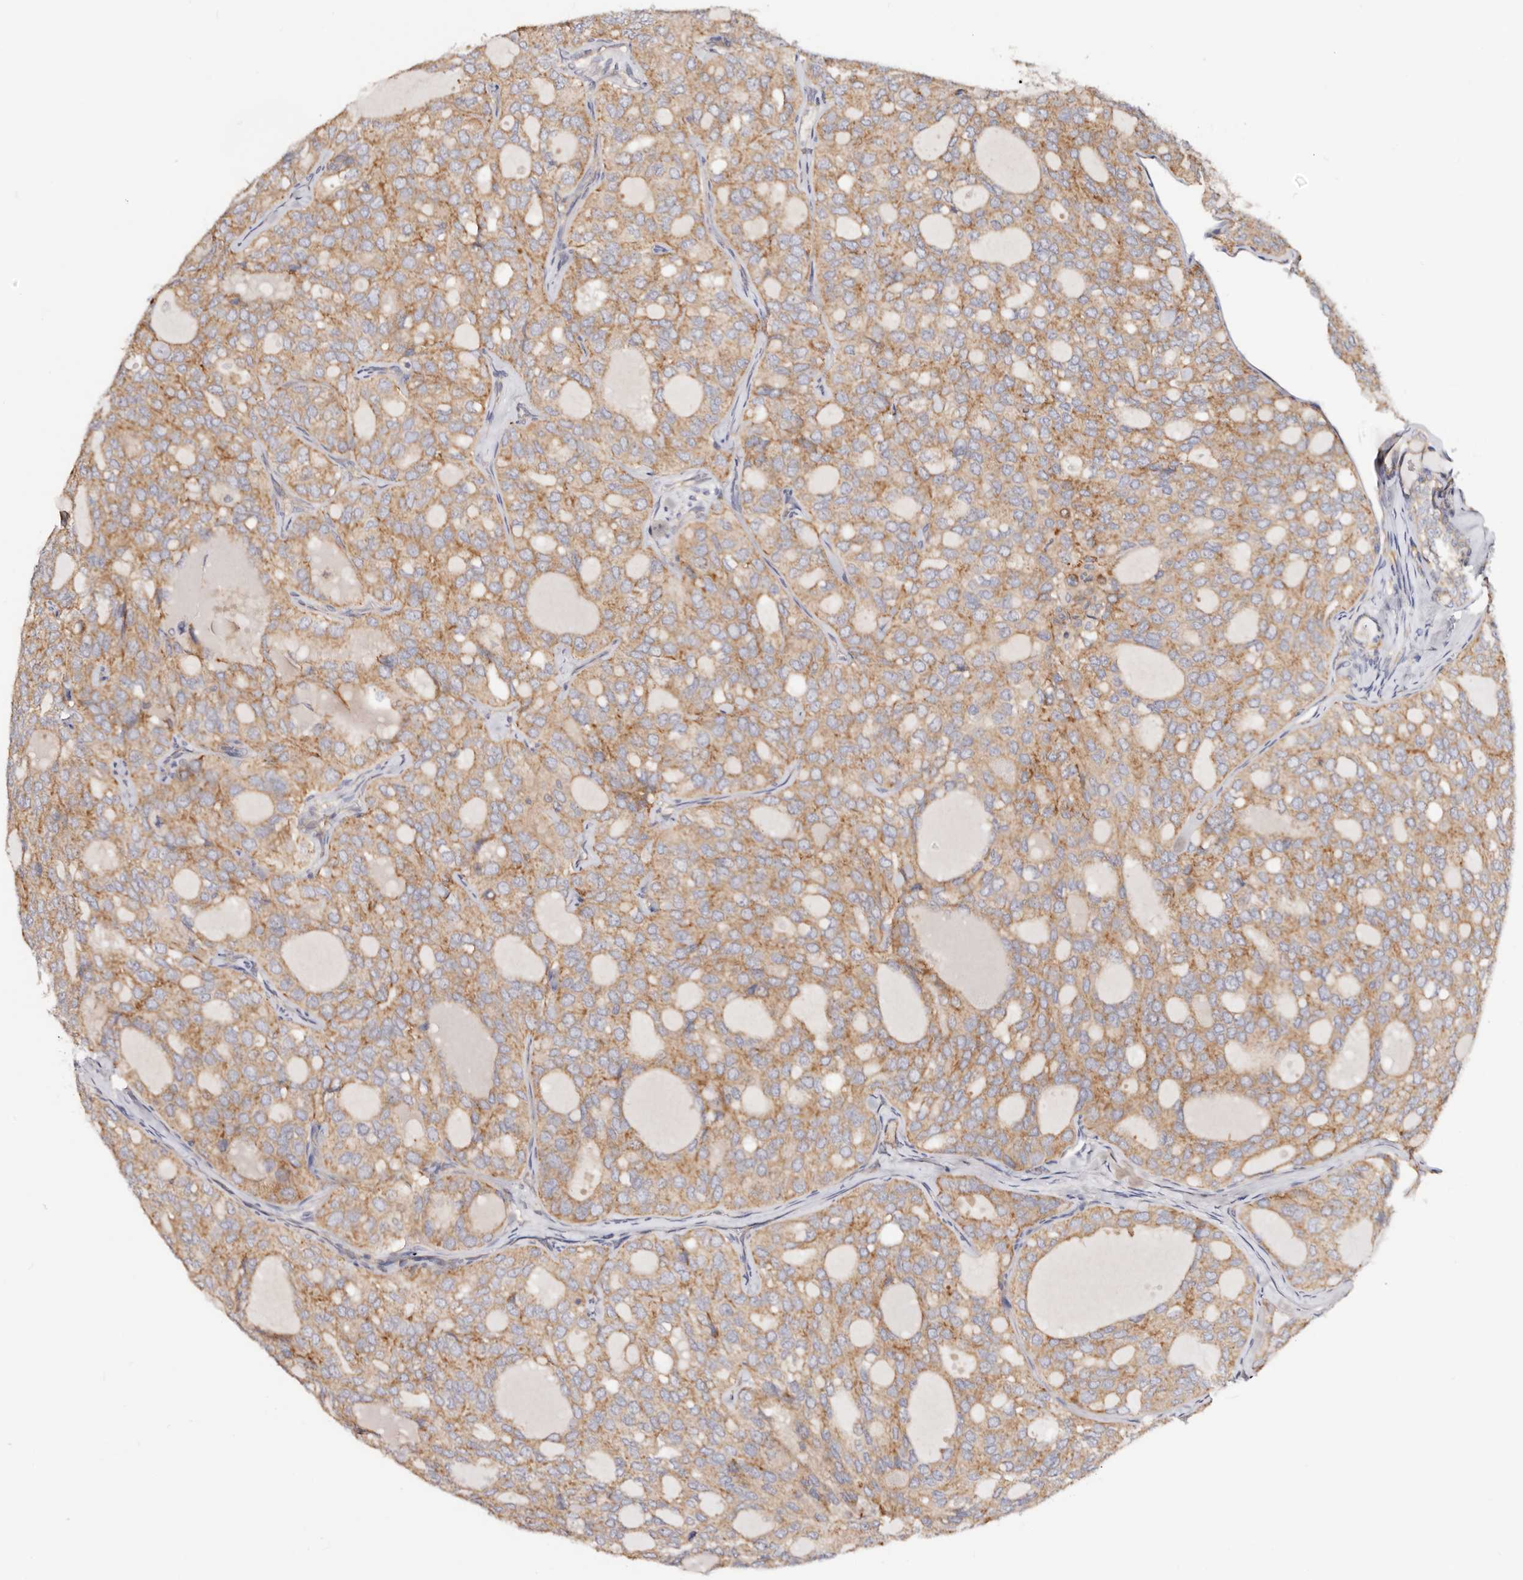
{"staining": {"intensity": "moderate", "quantity": ">75%", "location": "cytoplasmic/membranous"}, "tissue": "thyroid cancer", "cell_type": "Tumor cells", "image_type": "cancer", "snomed": [{"axis": "morphology", "description": "Follicular adenoma carcinoma, NOS"}, {"axis": "topography", "description": "Thyroid gland"}], "caption": "Thyroid cancer stained for a protein (brown) exhibits moderate cytoplasmic/membranous positive expression in about >75% of tumor cells.", "gene": "GNA13", "patient": {"sex": "male", "age": 75}}